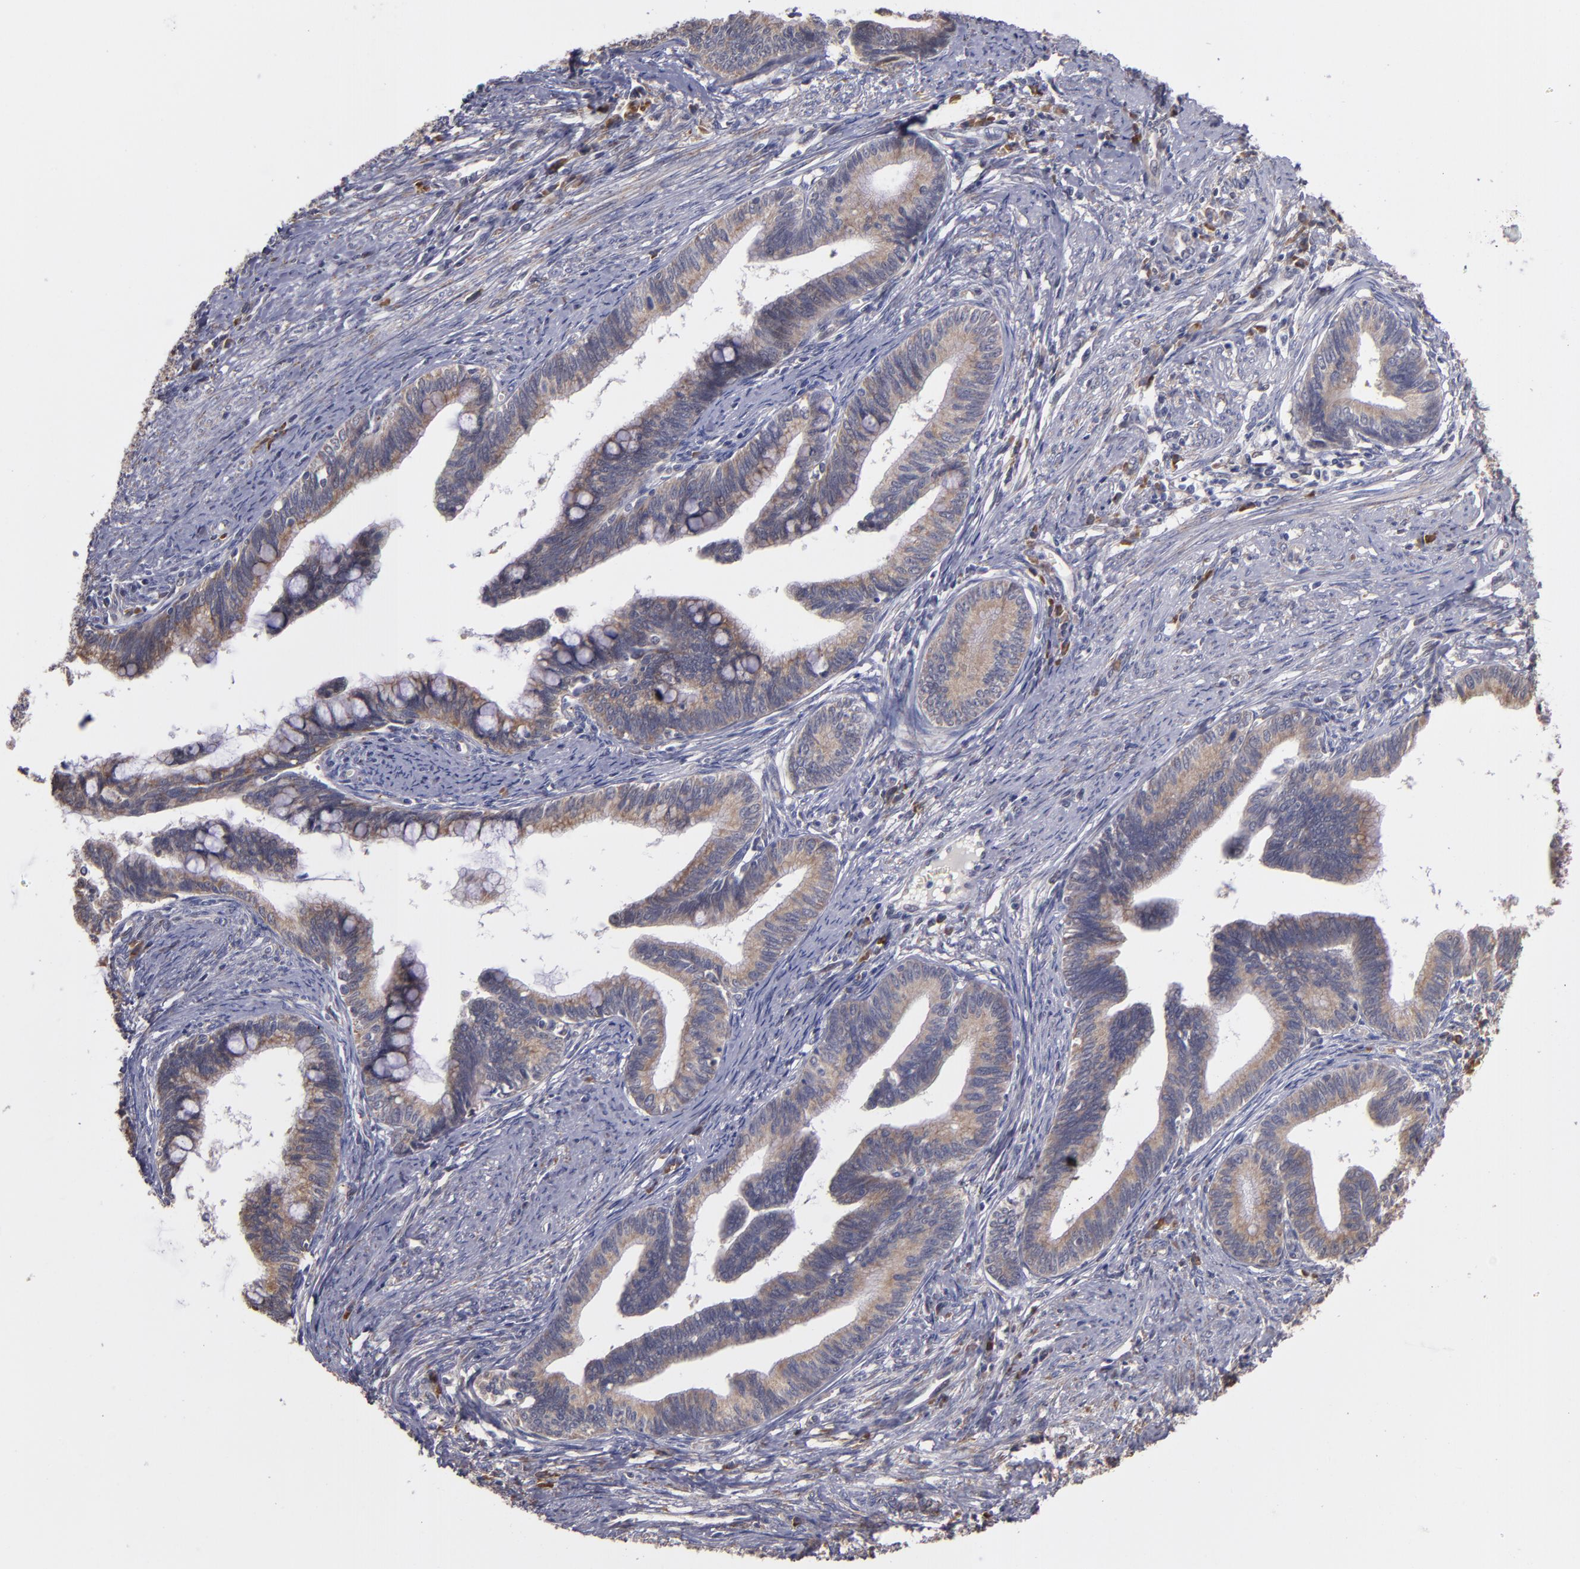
{"staining": {"intensity": "weak", "quantity": ">75%", "location": "cytoplasmic/membranous"}, "tissue": "cervical cancer", "cell_type": "Tumor cells", "image_type": "cancer", "snomed": [{"axis": "morphology", "description": "Adenocarcinoma, NOS"}, {"axis": "topography", "description": "Cervix"}], "caption": "Immunohistochemistry of cervical adenocarcinoma shows low levels of weak cytoplasmic/membranous staining in about >75% of tumor cells.", "gene": "CASP1", "patient": {"sex": "female", "age": 36}}